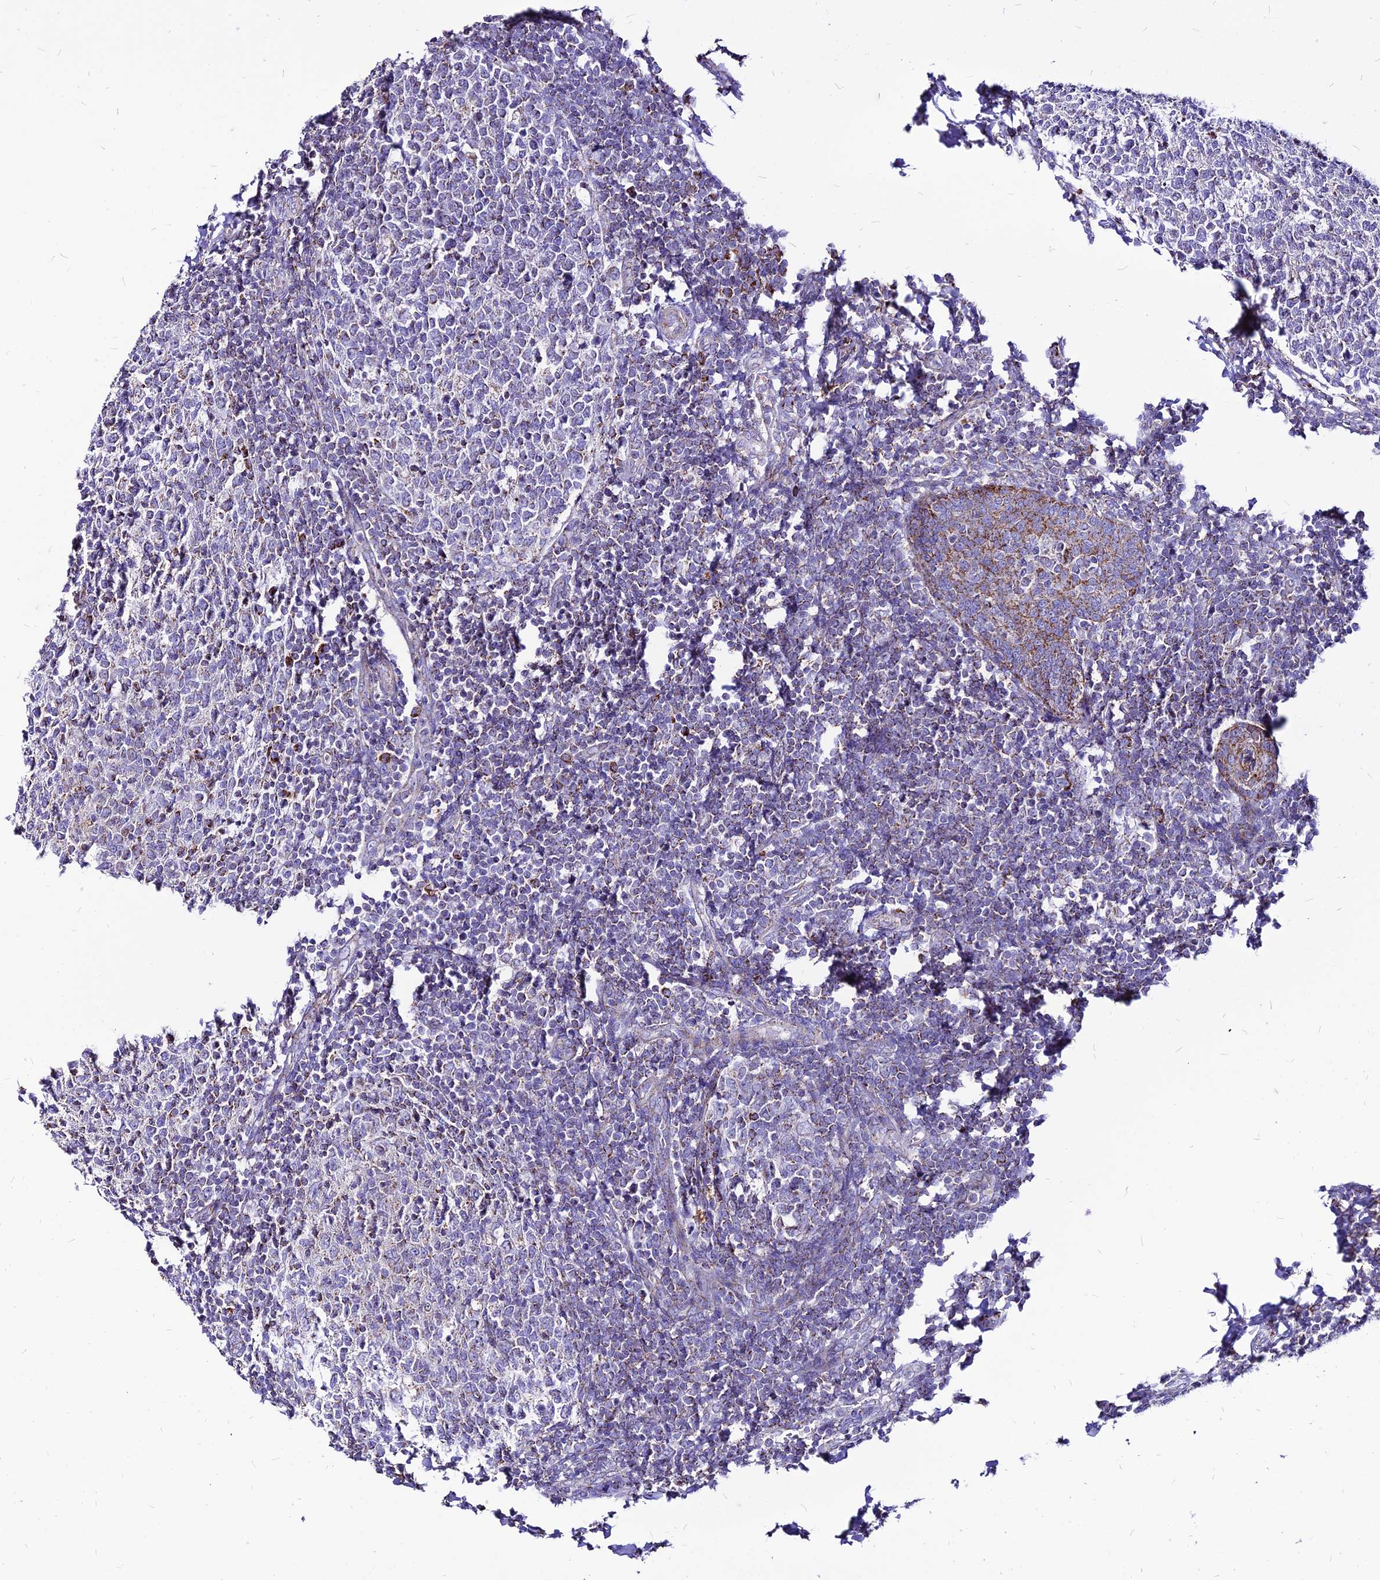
{"staining": {"intensity": "weak", "quantity": "25%-75%", "location": "cytoplasmic/membranous"}, "tissue": "tonsil", "cell_type": "Germinal center cells", "image_type": "normal", "snomed": [{"axis": "morphology", "description": "Normal tissue, NOS"}, {"axis": "topography", "description": "Tonsil"}], "caption": "Tonsil stained for a protein (brown) exhibits weak cytoplasmic/membranous positive expression in about 25%-75% of germinal center cells.", "gene": "ECI1", "patient": {"sex": "female", "age": 19}}